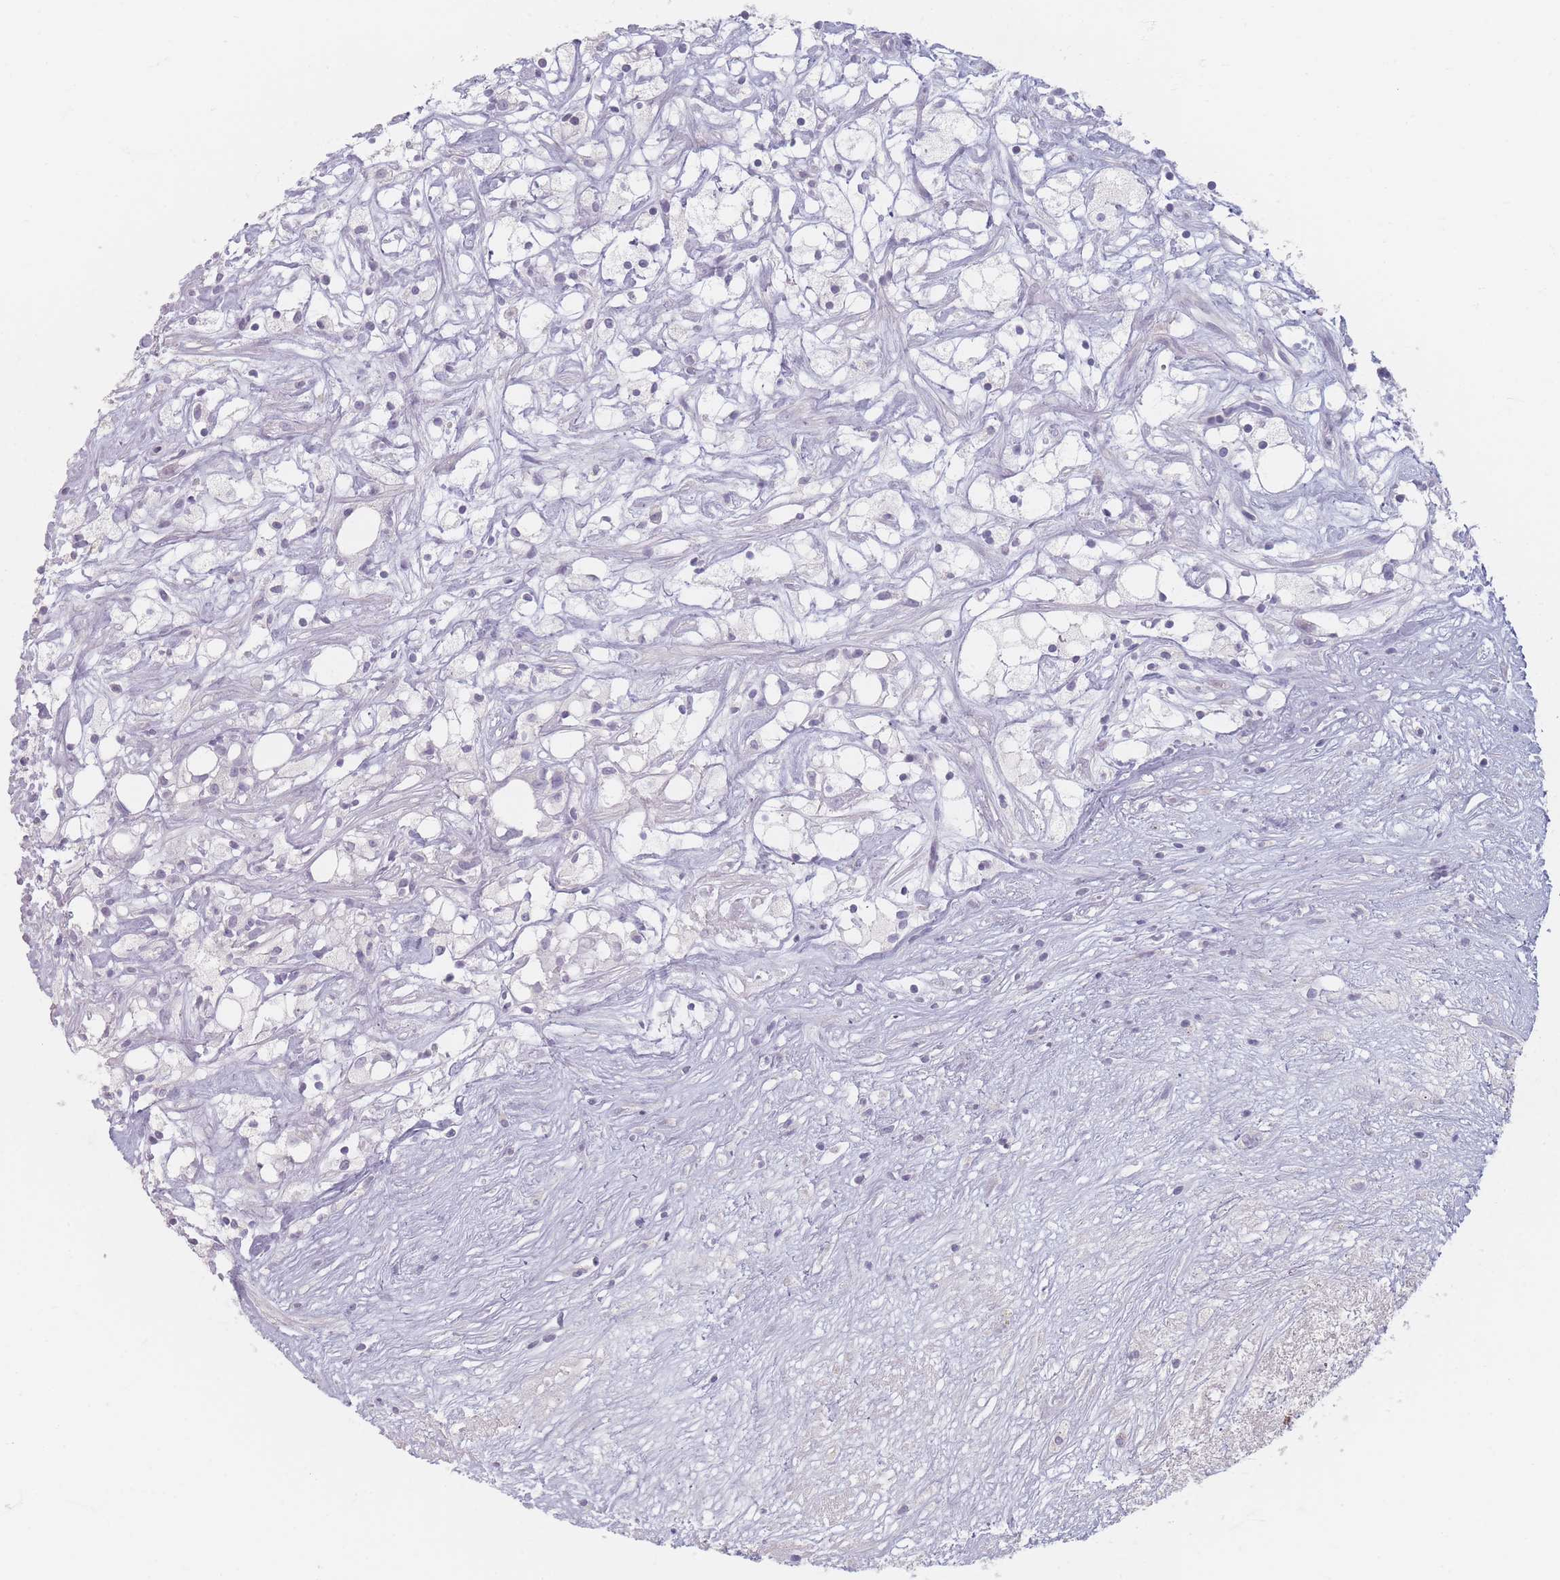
{"staining": {"intensity": "negative", "quantity": "none", "location": "none"}, "tissue": "renal cancer", "cell_type": "Tumor cells", "image_type": "cancer", "snomed": [{"axis": "morphology", "description": "Adenocarcinoma, NOS"}, {"axis": "topography", "description": "Kidney"}], "caption": "Tumor cells show no significant protein staining in renal cancer (adenocarcinoma).", "gene": "HELZ2", "patient": {"sex": "male", "age": 59}}